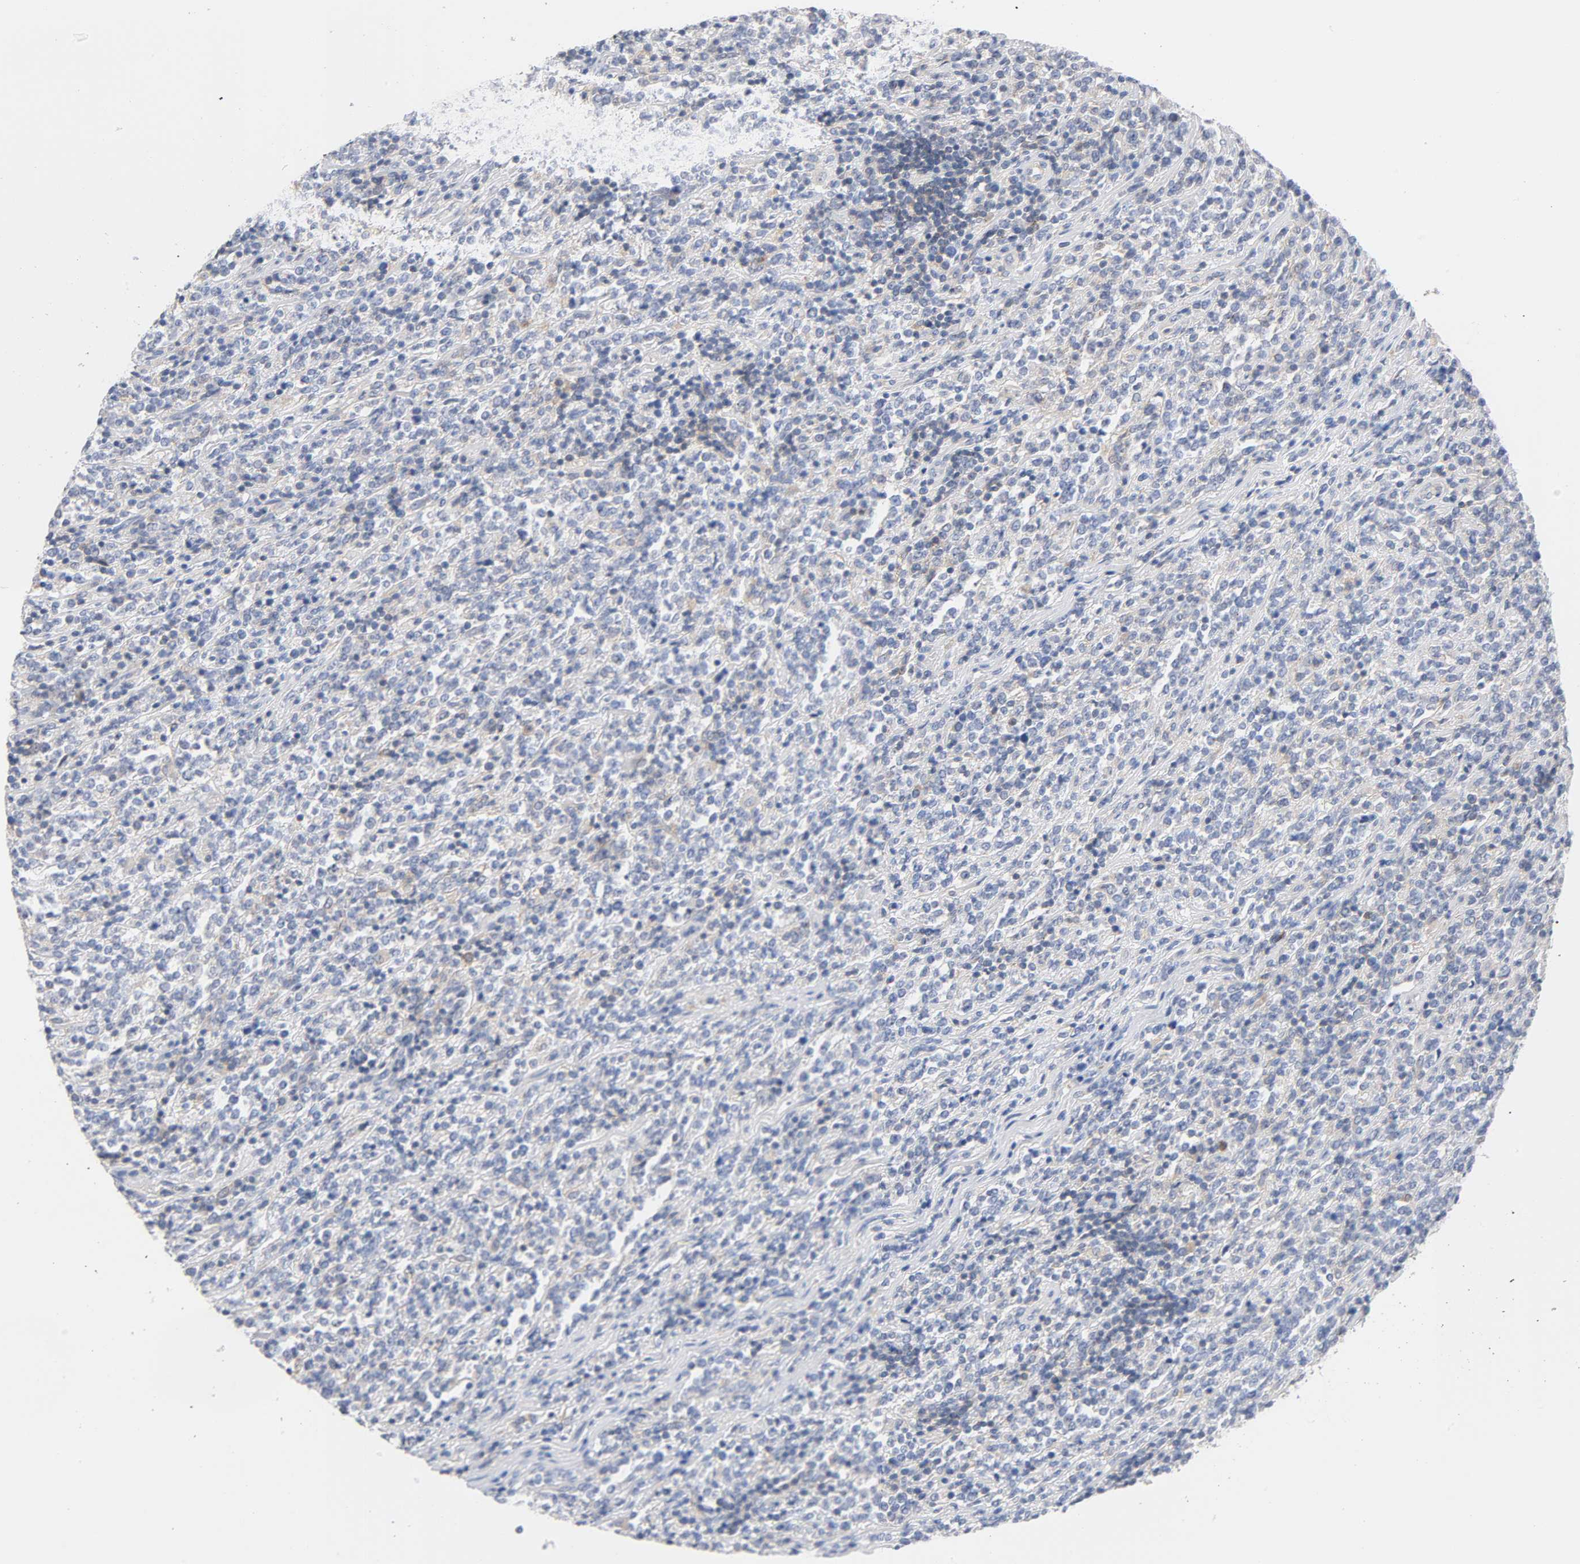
{"staining": {"intensity": "negative", "quantity": "none", "location": "none"}, "tissue": "lymphoma", "cell_type": "Tumor cells", "image_type": "cancer", "snomed": [{"axis": "morphology", "description": "Malignant lymphoma, non-Hodgkin's type, High grade"}, {"axis": "topography", "description": "Soft tissue"}], "caption": "Tumor cells show no significant positivity in lymphoma.", "gene": "MALT1", "patient": {"sex": "male", "age": 18}}